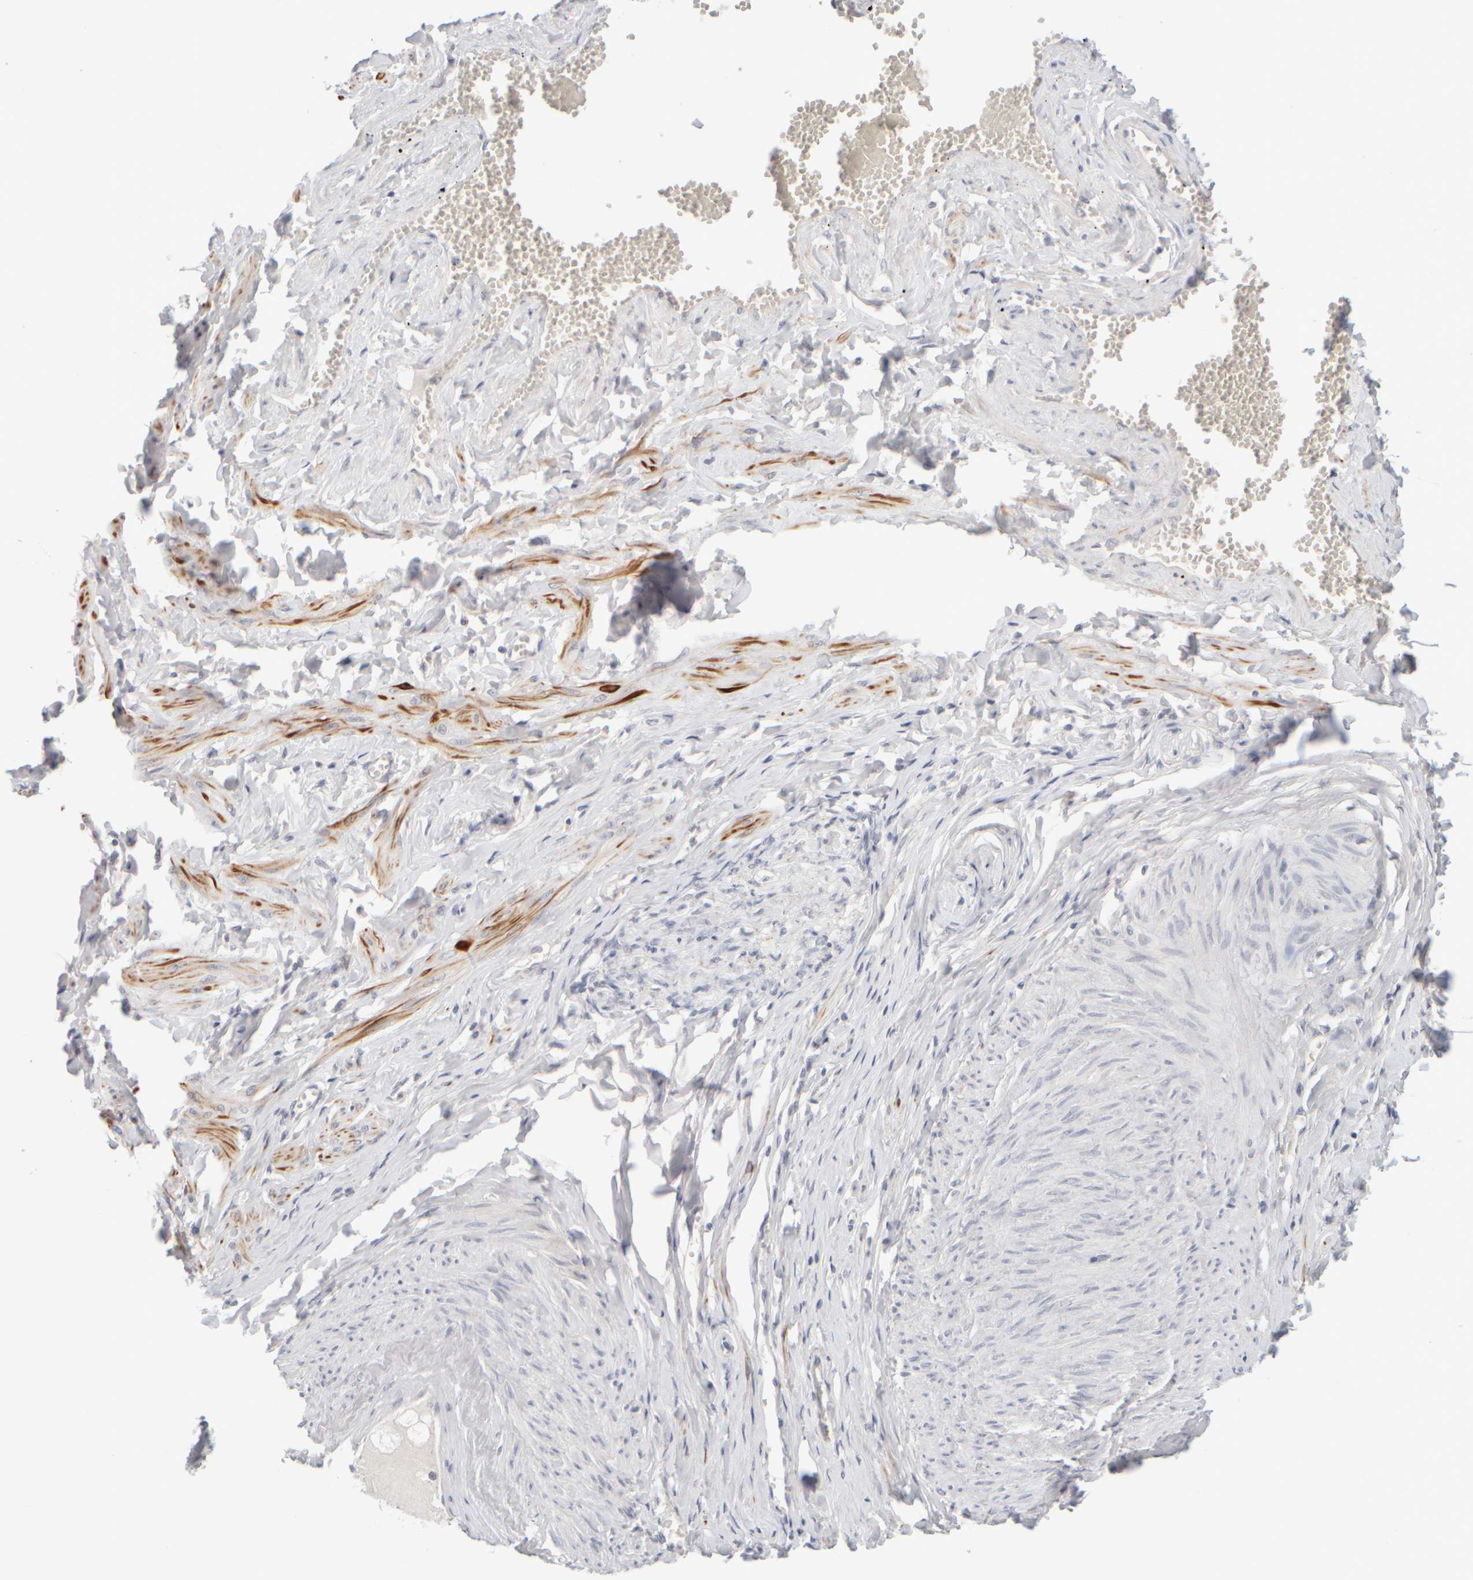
{"staining": {"intensity": "negative", "quantity": "none", "location": "none"}, "tissue": "adipose tissue", "cell_type": "Adipocytes", "image_type": "normal", "snomed": [{"axis": "morphology", "description": "Normal tissue, NOS"}, {"axis": "topography", "description": "Vascular tissue"}, {"axis": "topography", "description": "Fallopian tube"}, {"axis": "topography", "description": "Ovary"}], "caption": "Adipocytes show no significant protein staining in normal adipose tissue. The staining was performed using DAB (3,3'-diaminobenzidine) to visualize the protein expression in brown, while the nuclei were stained in blue with hematoxylin (Magnification: 20x).", "gene": "ZNF112", "patient": {"sex": "female", "age": 67}}